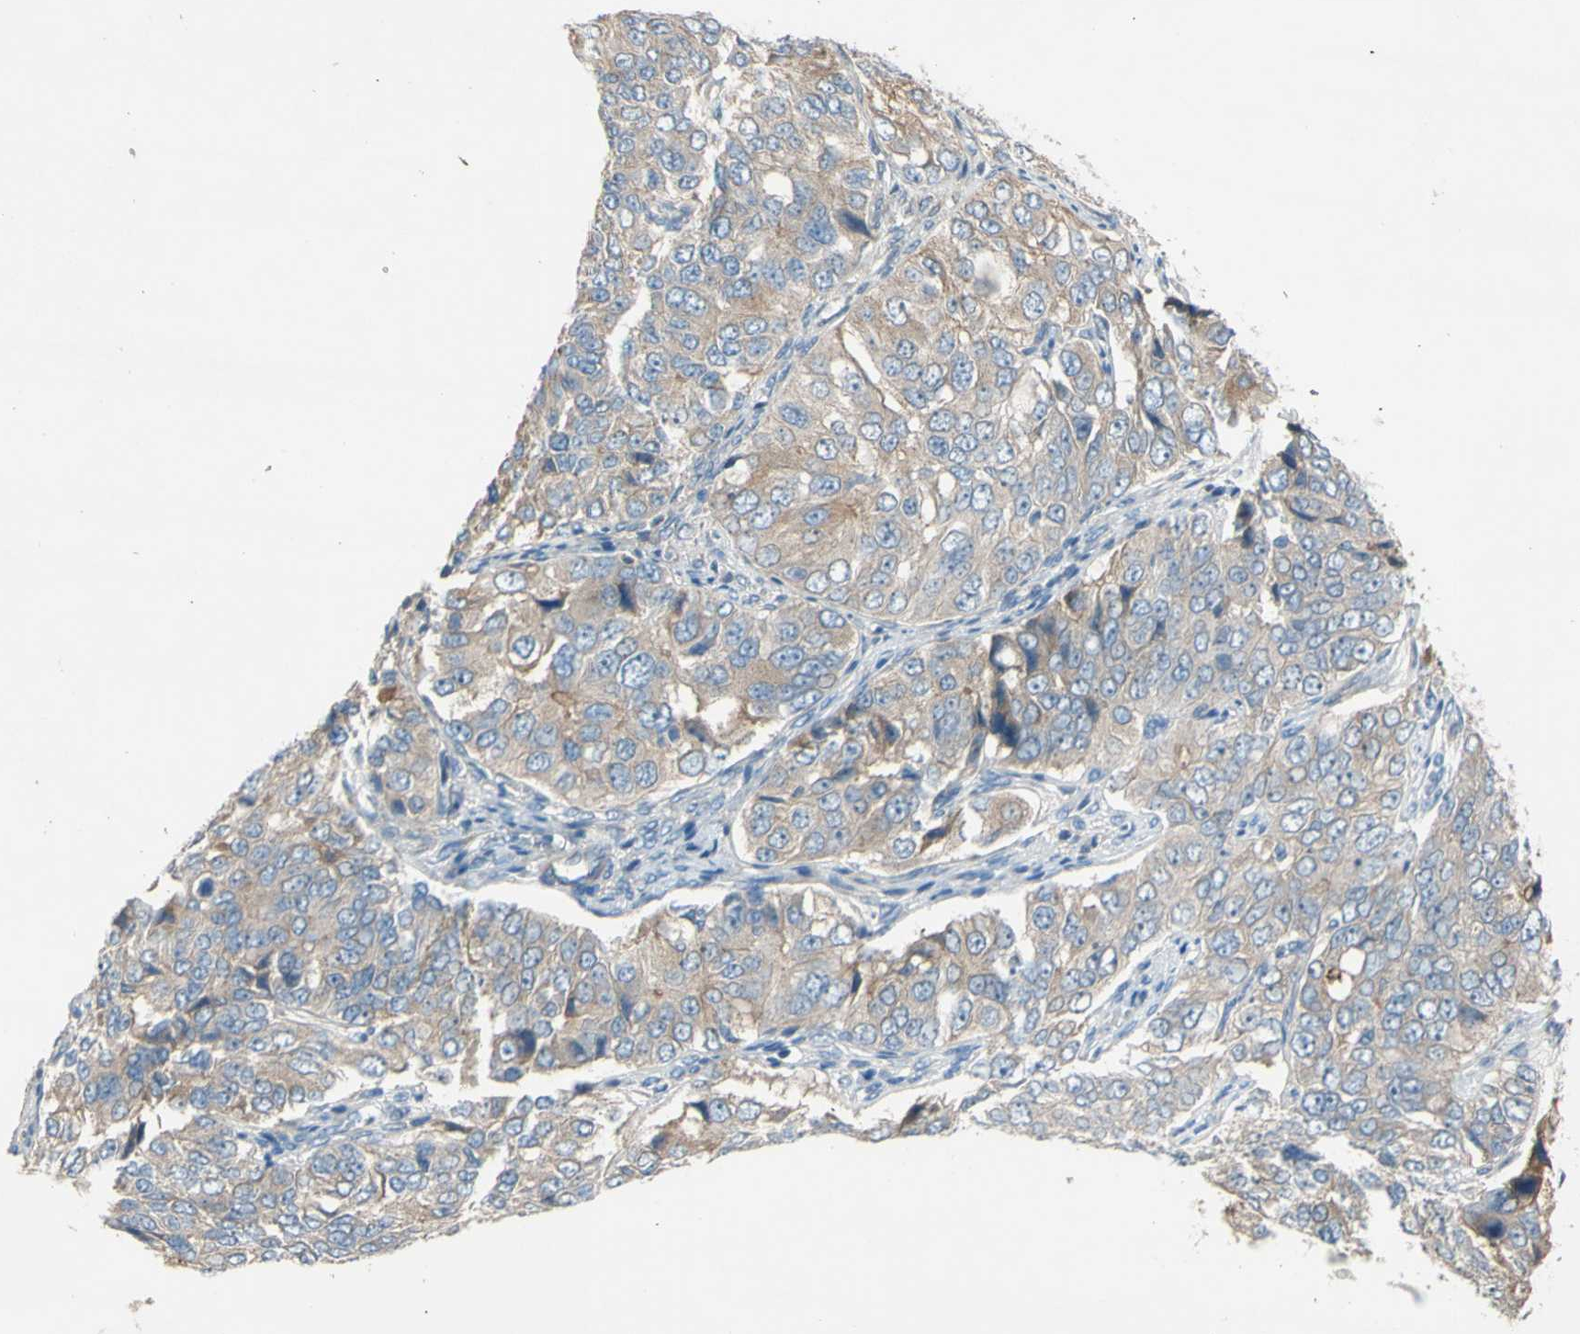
{"staining": {"intensity": "weak", "quantity": ">75%", "location": "cytoplasmic/membranous"}, "tissue": "ovarian cancer", "cell_type": "Tumor cells", "image_type": "cancer", "snomed": [{"axis": "morphology", "description": "Carcinoma, endometroid"}, {"axis": "topography", "description": "Ovary"}], "caption": "About >75% of tumor cells in ovarian cancer (endometroid carcinoma) exhibit weak cytoplasmic/membranous protein positivity as visualized by brown immunohistochemical staining.", "gene": "ATRN", "patient": {"sex": "female", "age": 51}}